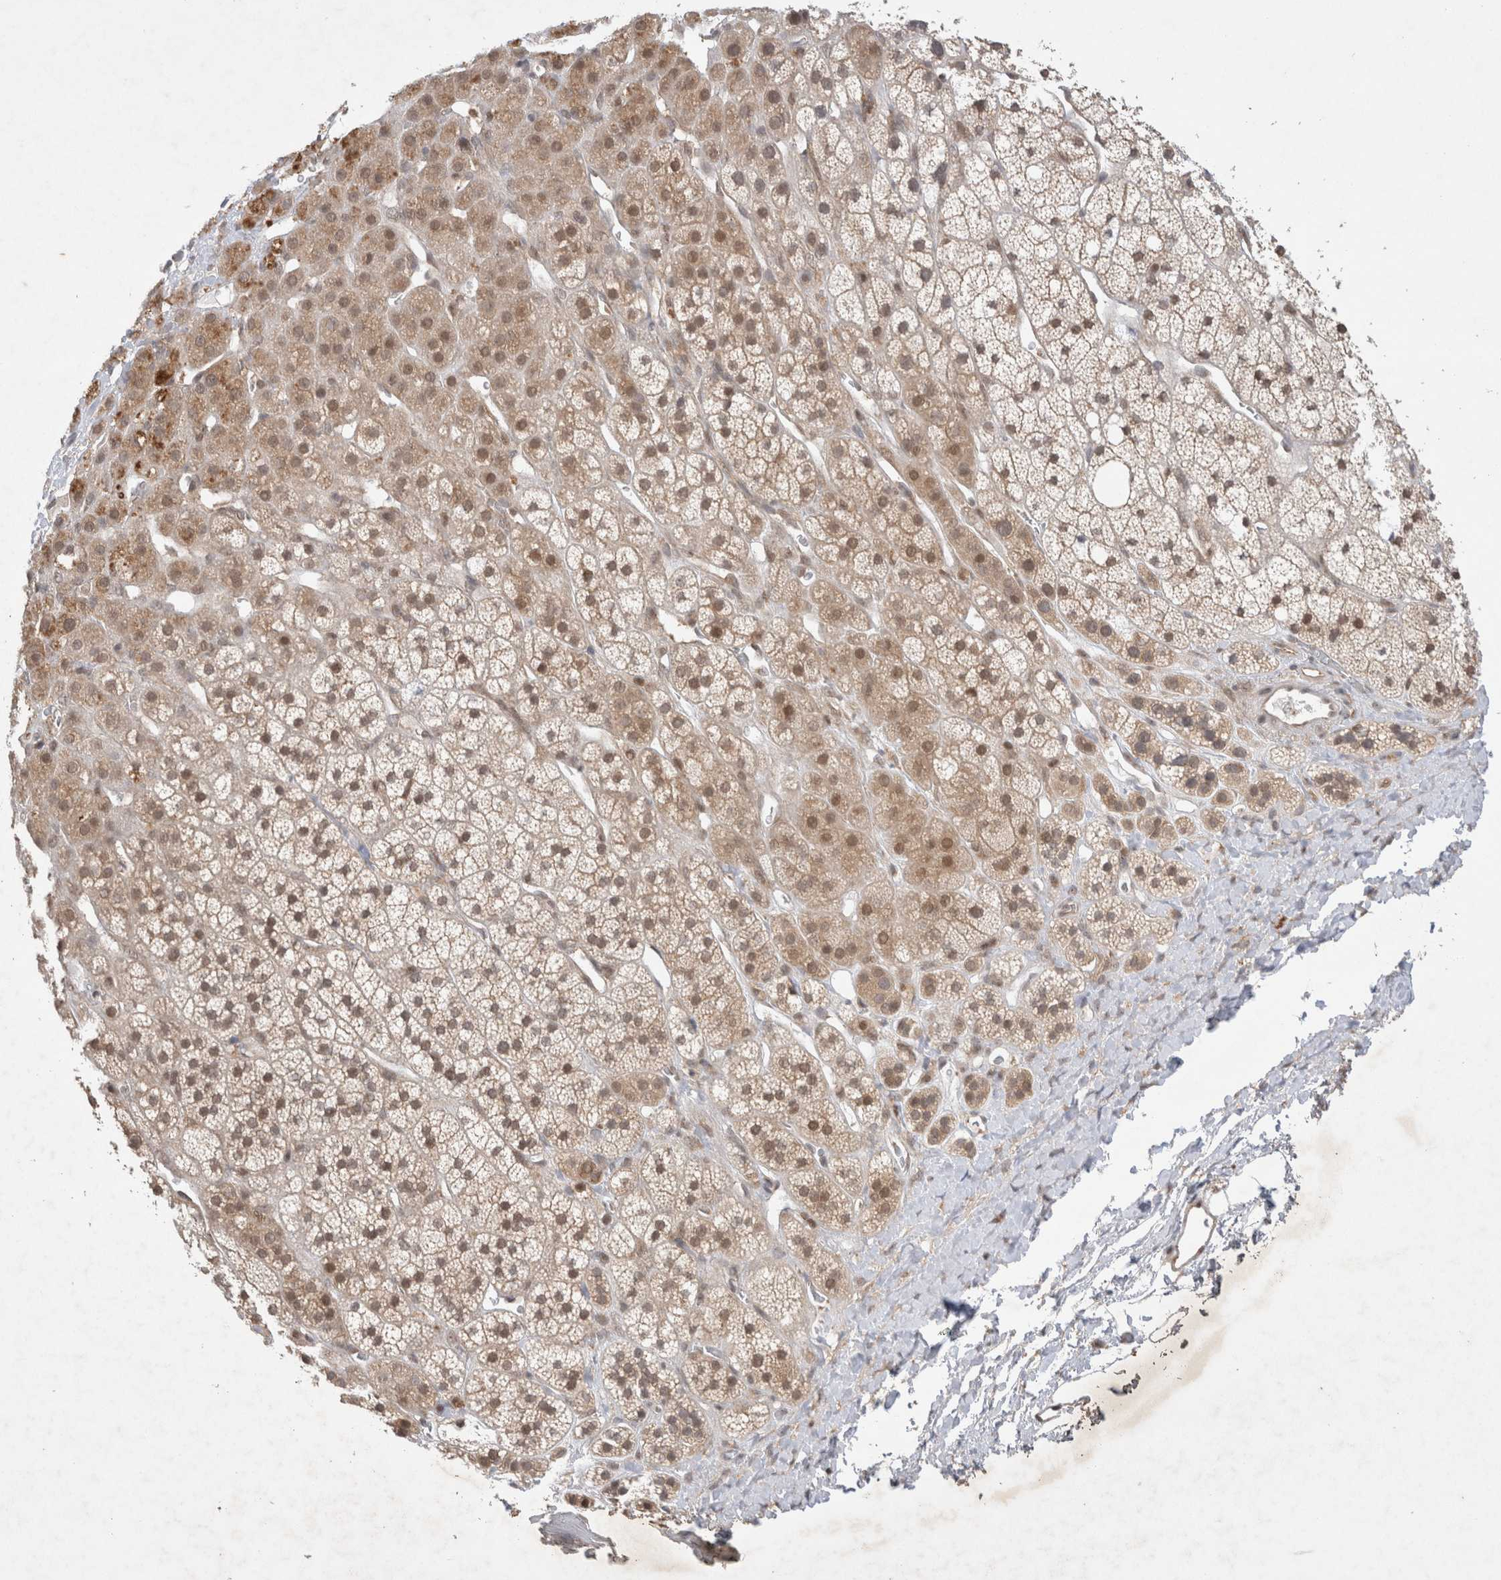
{"staining": {"intensity": "moderate", "quantity": "25%-75%", "location": "cytoplasmic/membranous"}, "tissue": "adrenal gland", "cell_type": "Glandular cells", "image_type": "normal", "snomed": [{"axis": "morphology", "description": "Normal tissue, NOS"}, {"axis": "topography", "description": "Adrenal gland"}], "caption": "Immunohistochemistry photomicrograph of benign human adrenal gland stained for a protein (brown), which shows medium levels of moderate cytoplasmic/membranous staining in about 25%-75% of glandular cells.", "gene": "EIF3E", "patient": {"sex": "male", "age": 56}}